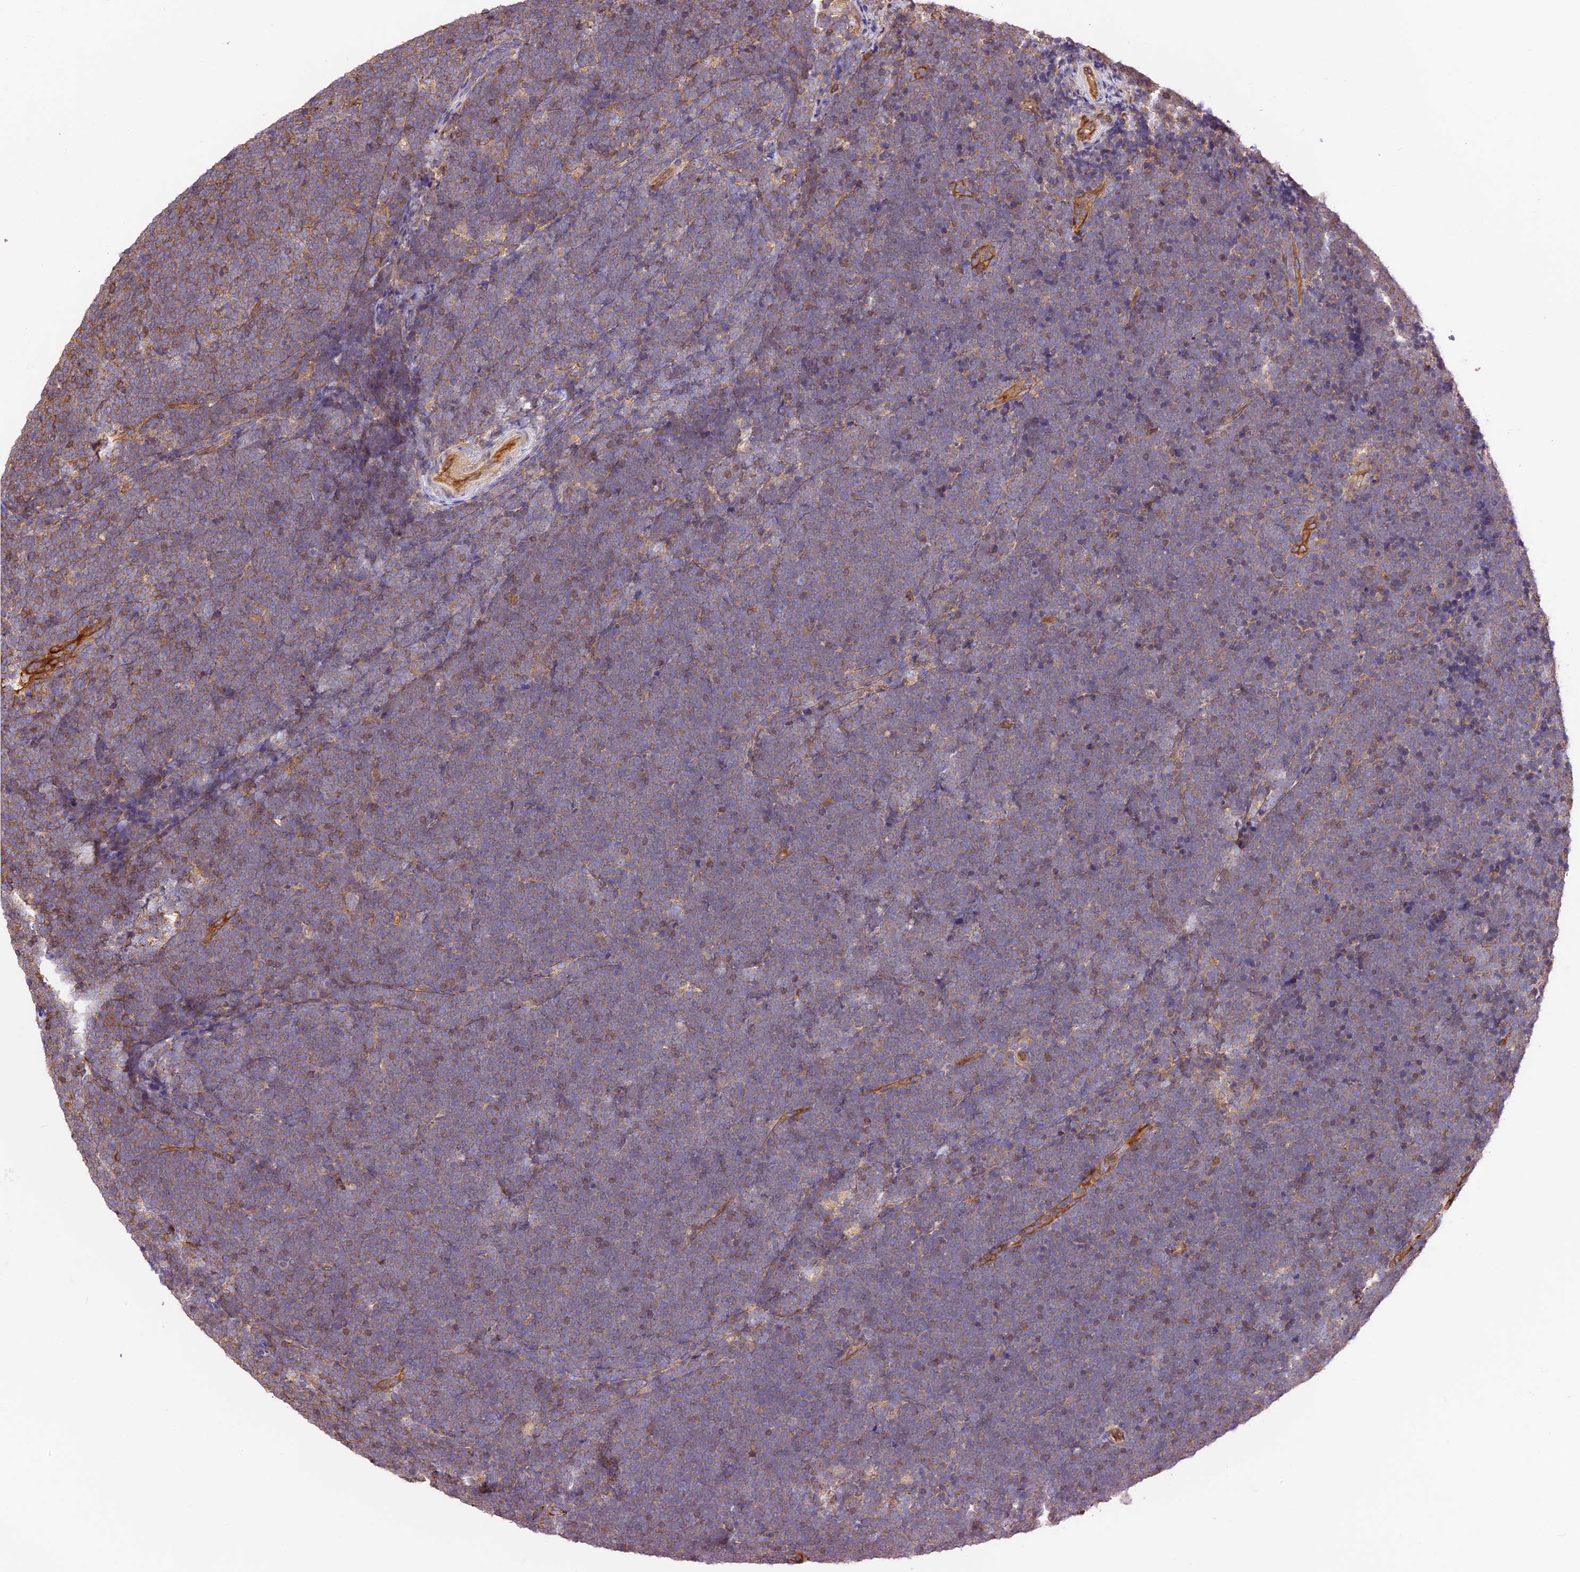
{"staining": {"intensity": "weak", "quantity": "<25%", "location": "cytoplasmic/membranous"}, "tissue": "lymphoma", "cell_type": "Tumor cells", "image_type": "cancer", "snomed": [{"axis": "morphology", "description": "Malignant lymphoma, non-Hodgkin's type, High grade"}, {"axis": "topography", "description": "Lymph node"}], "caption": "DAB (3,3'-diaminobenzidine) immunohistochemical staining of lymphoma demonstrates no significant expression in tumor cells.", "gene": "VPS18", "patient": {"sex": "male", "age": 13}}